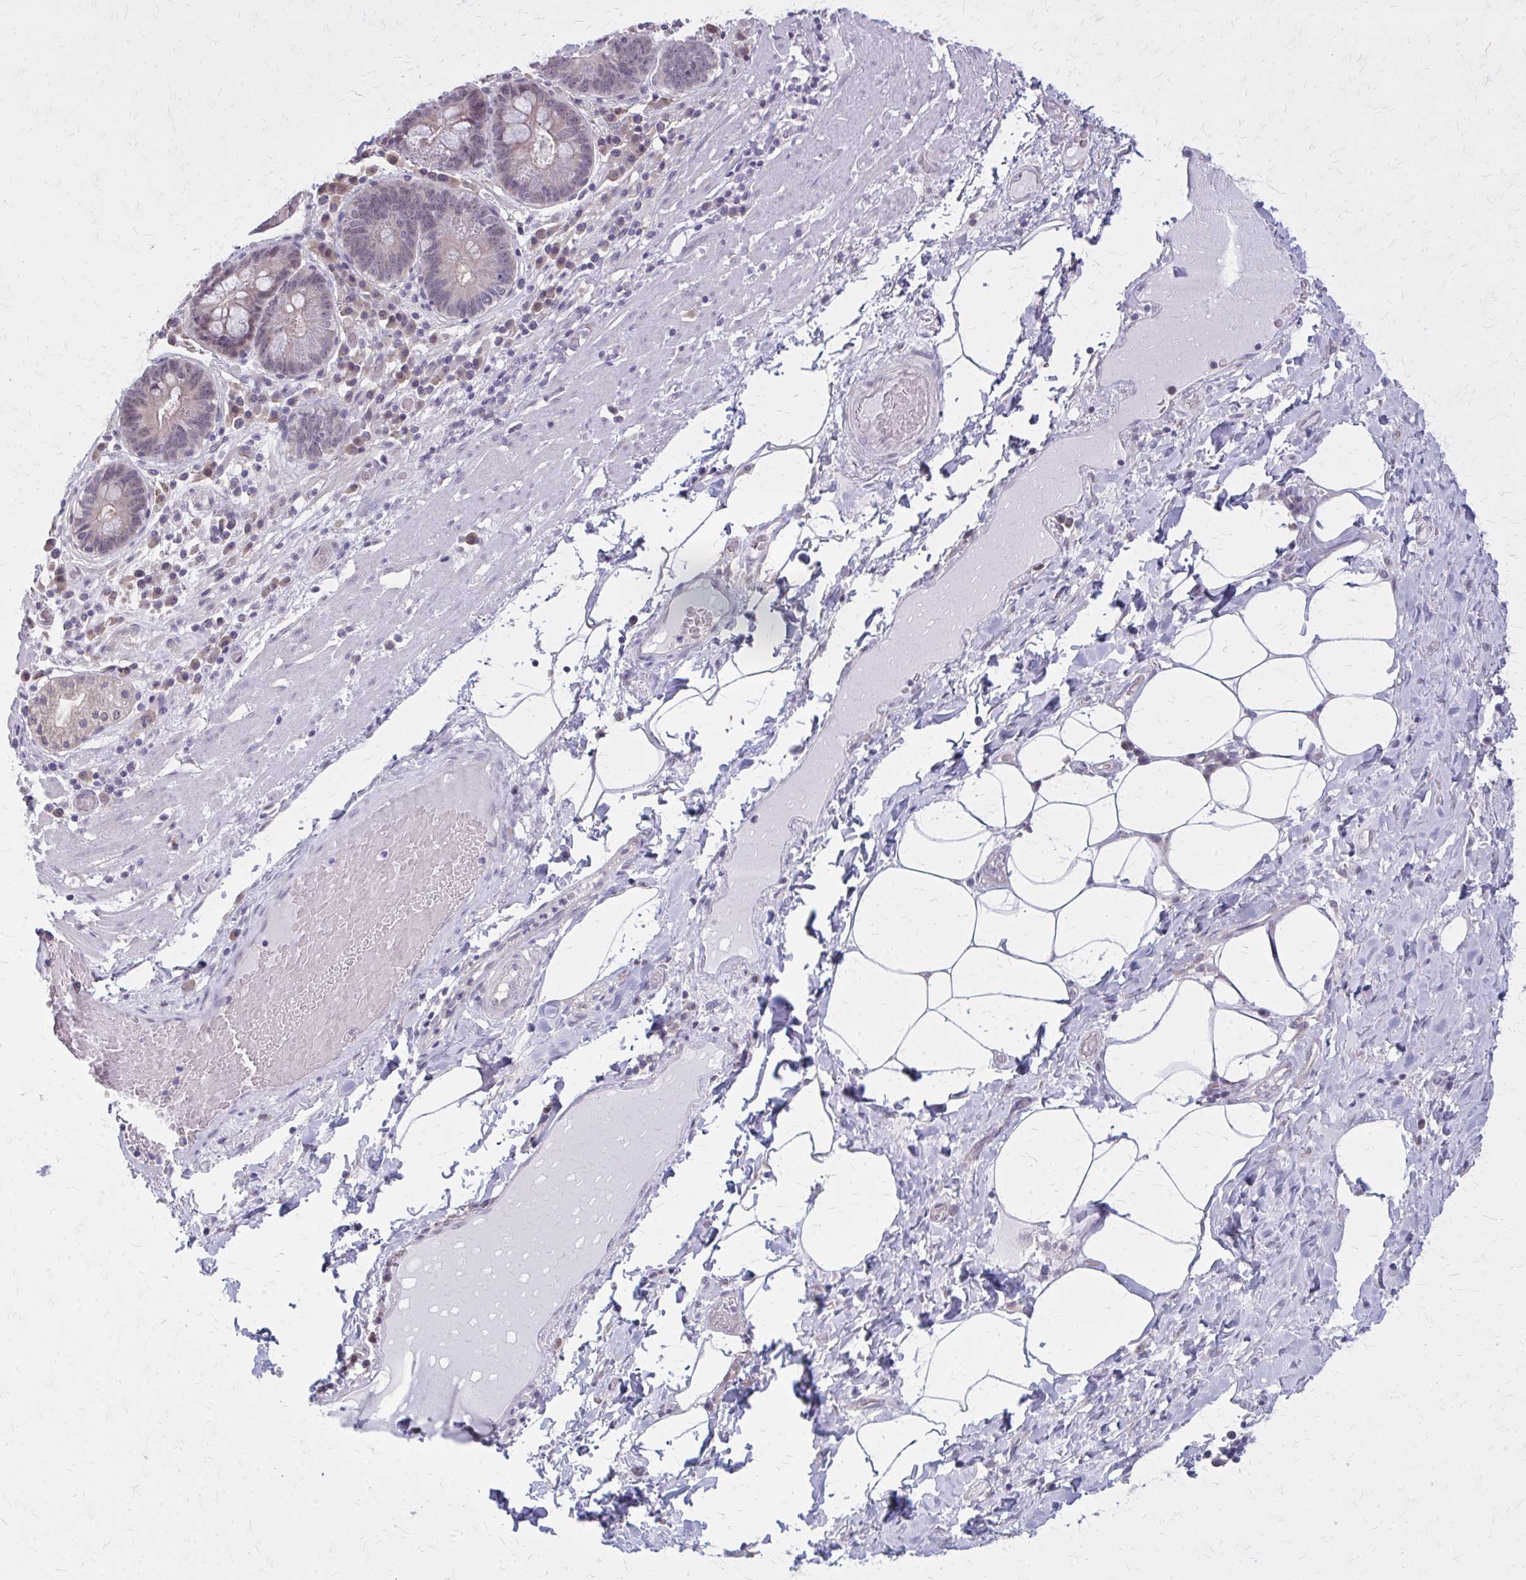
{"staining": {"intensity": "weak", "quantity": "<25%", "location": "nuclear"}, "tissue": "stomach cancer", "cell_type": "Tumor cells", "image_type": "cancer", "snomed": [{"axis": "morphology", "description": "Adenocarcinoma, NOS"}, {"axis": "topography", "description": "Stomach"}], "caption": "IHC histopathology image of stomach cancer (adenocarcinoma) stained for a protein (brown), which exhibits no staining in tumor cells.", "gene": "PLCB1", "patient": {"sex": "male", "age": 71}}